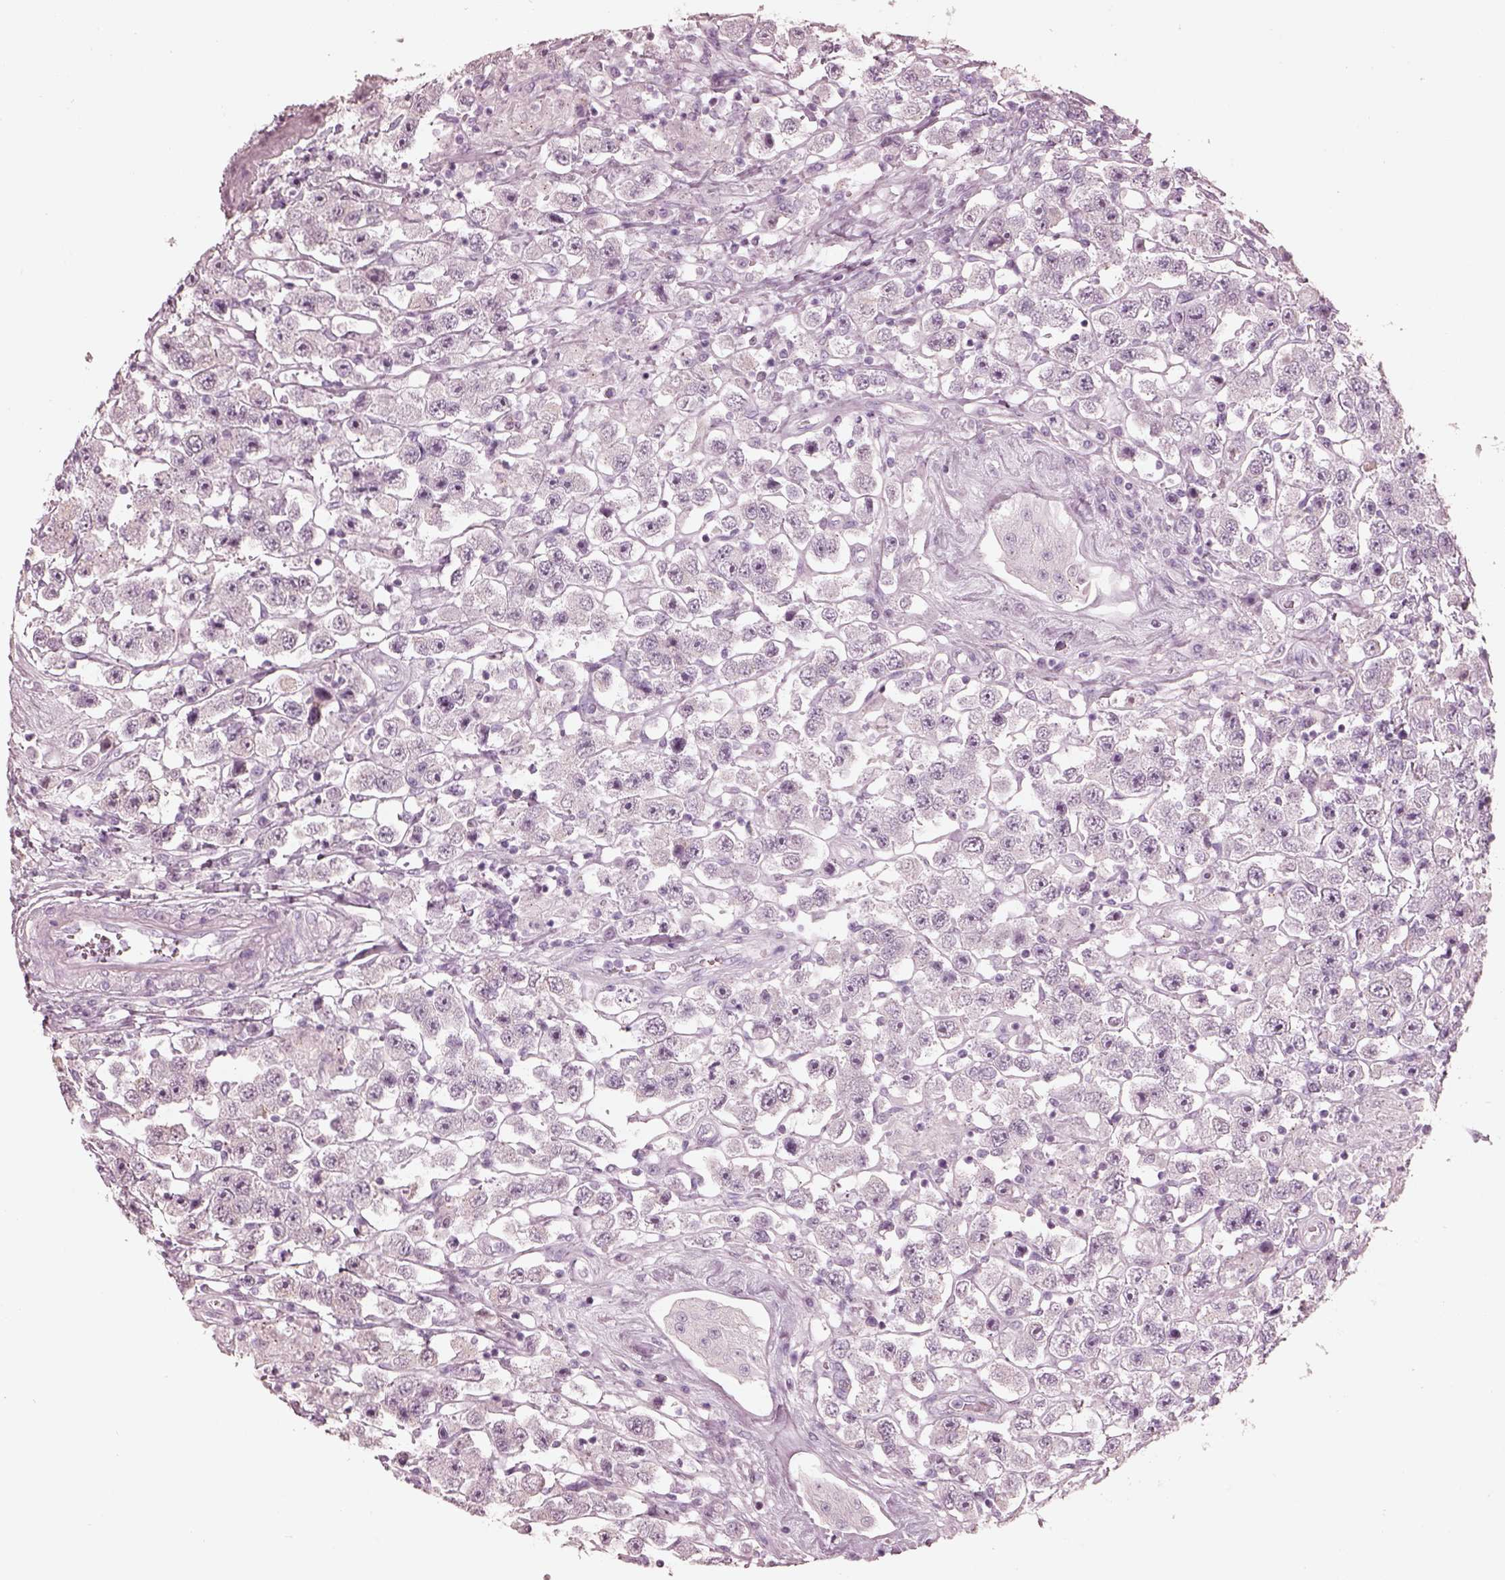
{"staining": {"intensity": "negative", "quantity": "none", "location": "none"}, "tissue": "testis cancer", "cell_type": "Tumor cells", "image_type": "cancer", "snomed": [{"axis": "morphology", "description": "Seminoma, NOS"}, {"axis": "topography", "description": "Testis"}], "caption": "This is an immunohistochemistry (IHC) photomicrograph of human testis seminoma. There is no staining in tumor cells.", "gene": "KRTAP24-1", "patient": {"sex": "male", "age": 45}}